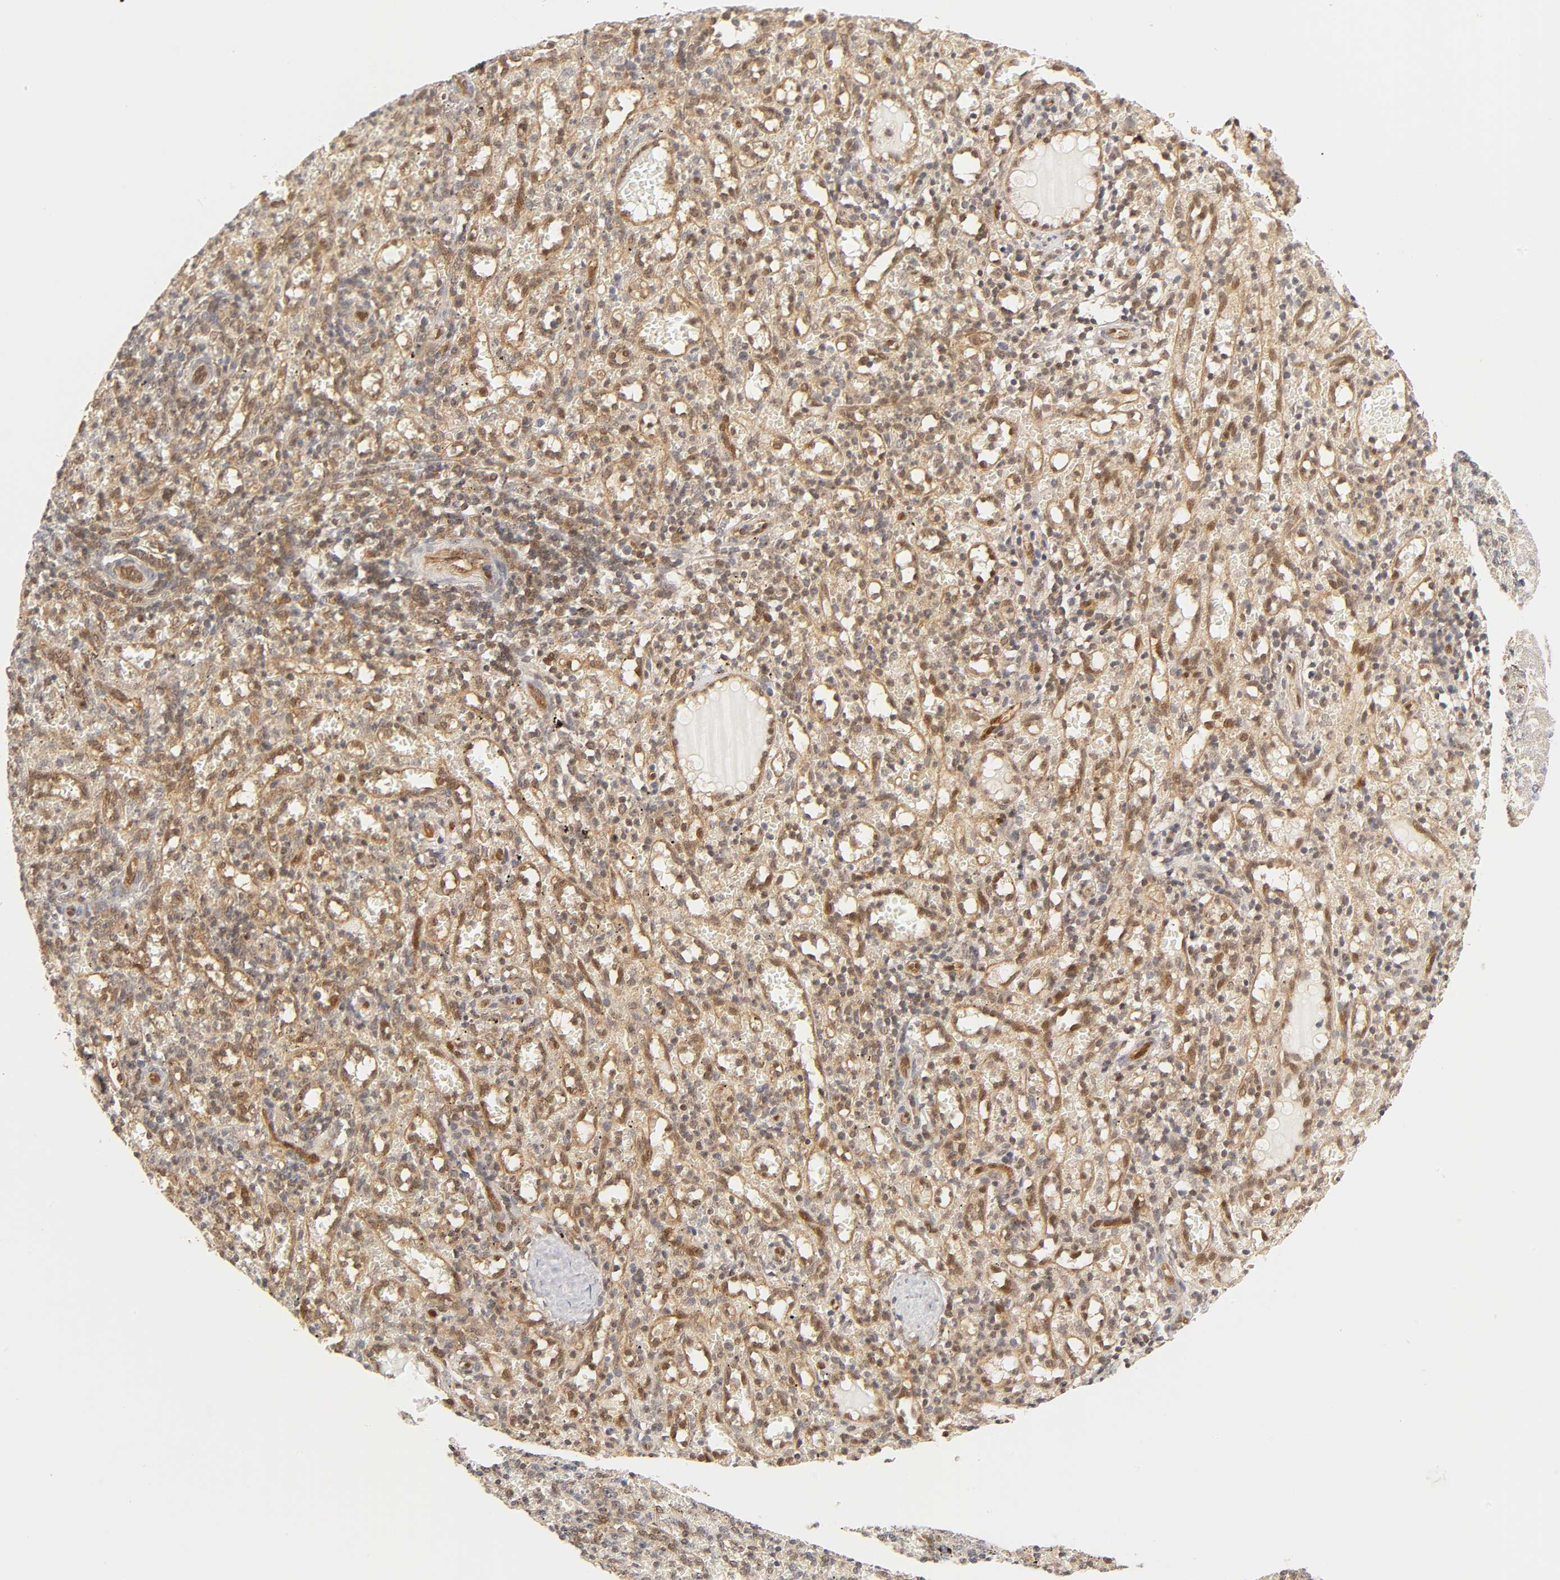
{"staining": {"intensity": "moderate", "quantity": ">75%", "location": "cytoplasmic/membranous,nuclear"}, "tissue": "spleen", "cell_type": "Cells in red pulp", "image_type": "normal", "snomed": [{"axis": "morphology", "description": "Normal tissue, NOS"}, {"axis": "topography", "description": "Spleen"}], "caption": "Human spleen stained for a protein (brown) demonstrates moderate cytoplasmic/membranous,nuclear positive expression in approximately >75% of cells in red pulp.", "gene": "CDC37", "patient": {"sex": "female", "age": 10}}